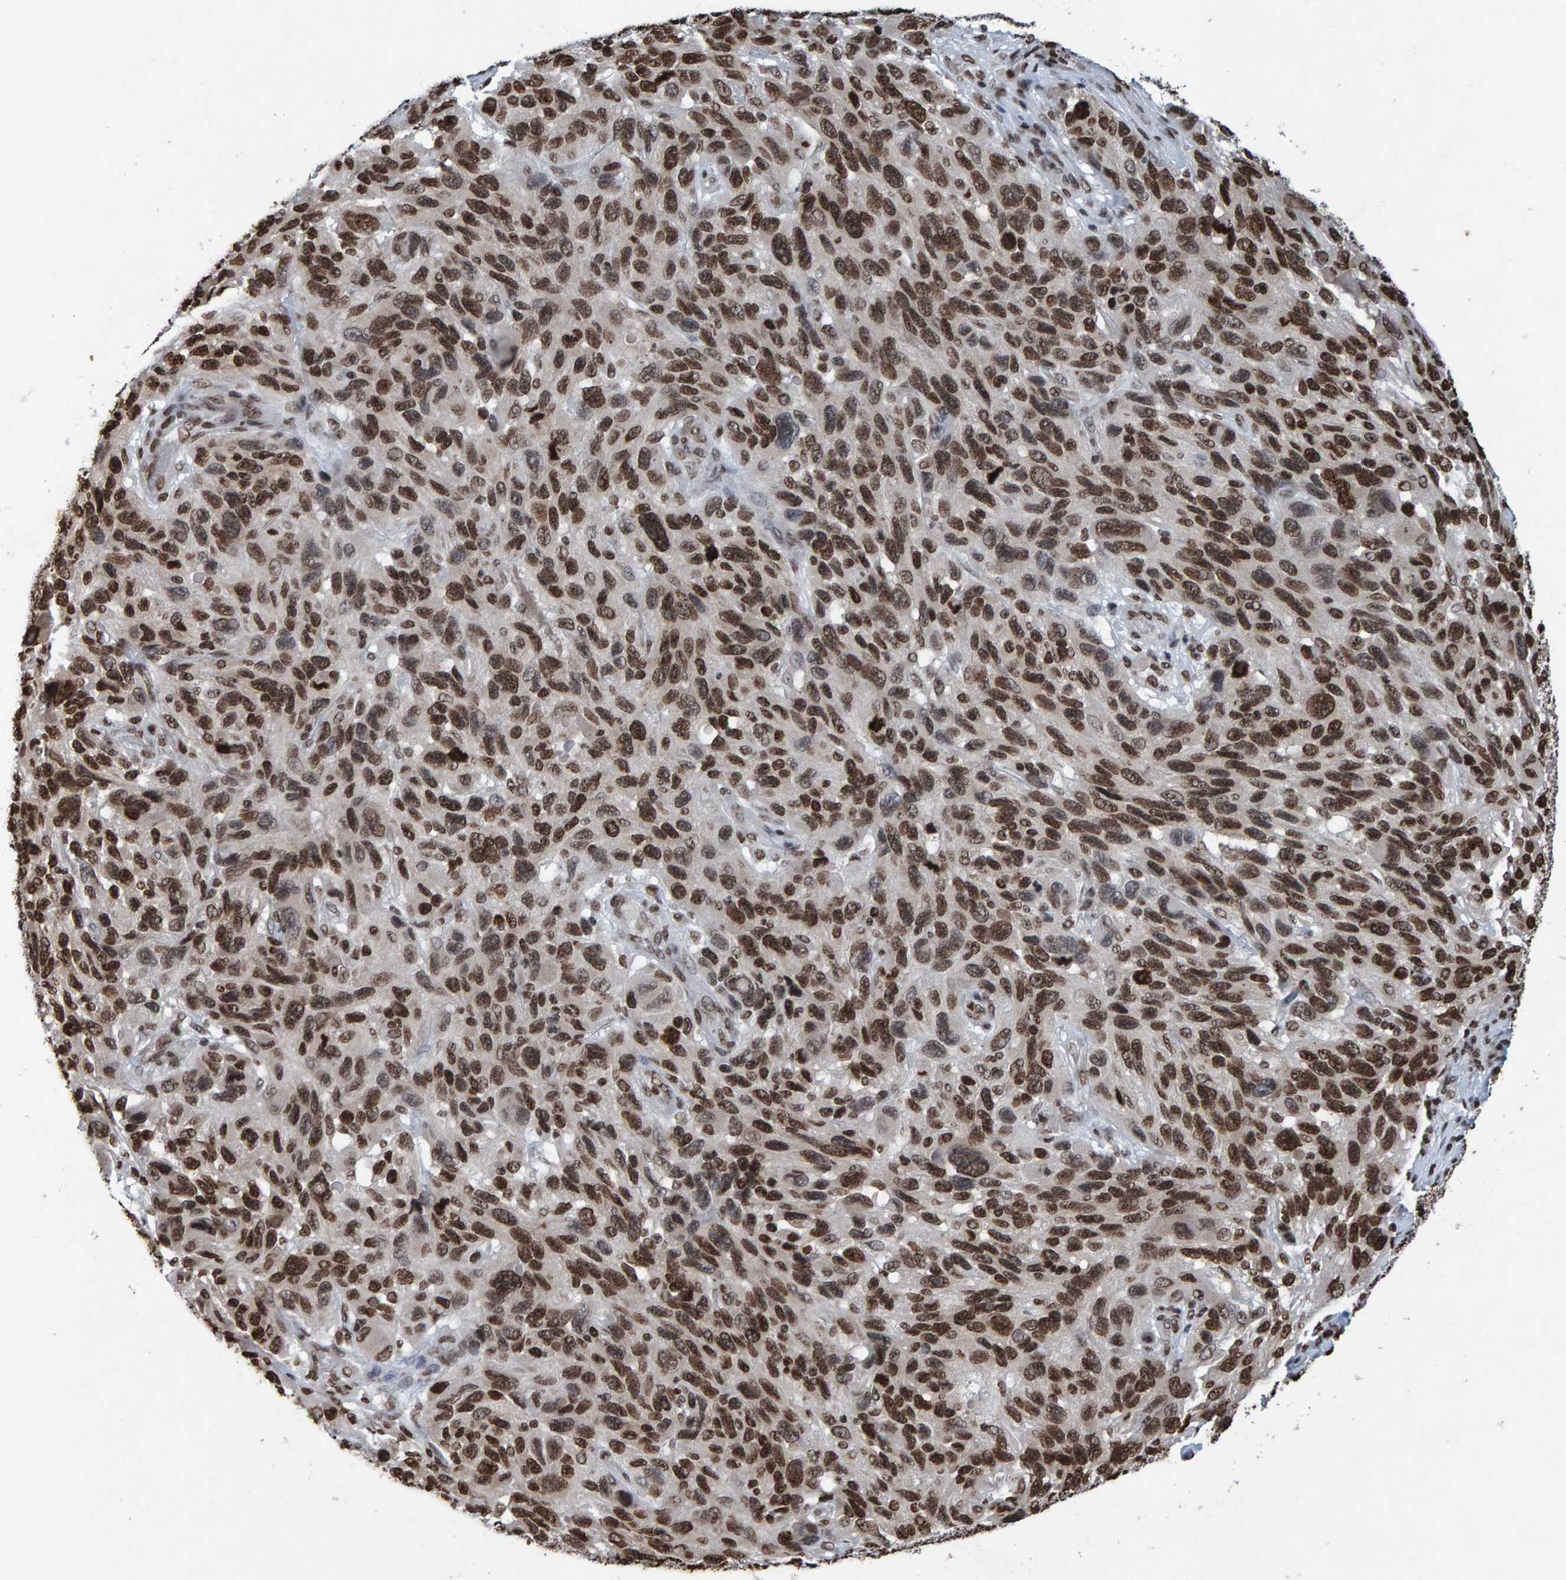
{"staining": {"intensity": "strong", "quantity": ">75%", "location": "nuclear"}, "tissue": "melanoma", "cell_type": "Tumor cells", "image_type": "cancer", "snomed": [{"axis": "morphology", "description": "Malignant melanoma, NOS"}, {"axis": "topography", "description": "Skin"}], "caption": "DAB immunohistochemical staining of human melanoma exhibits strong nuclear protein staining in about >75% of tumor cells.", "gene": "H2AZ1", "patient": {"sex": "male", "age": 53}}